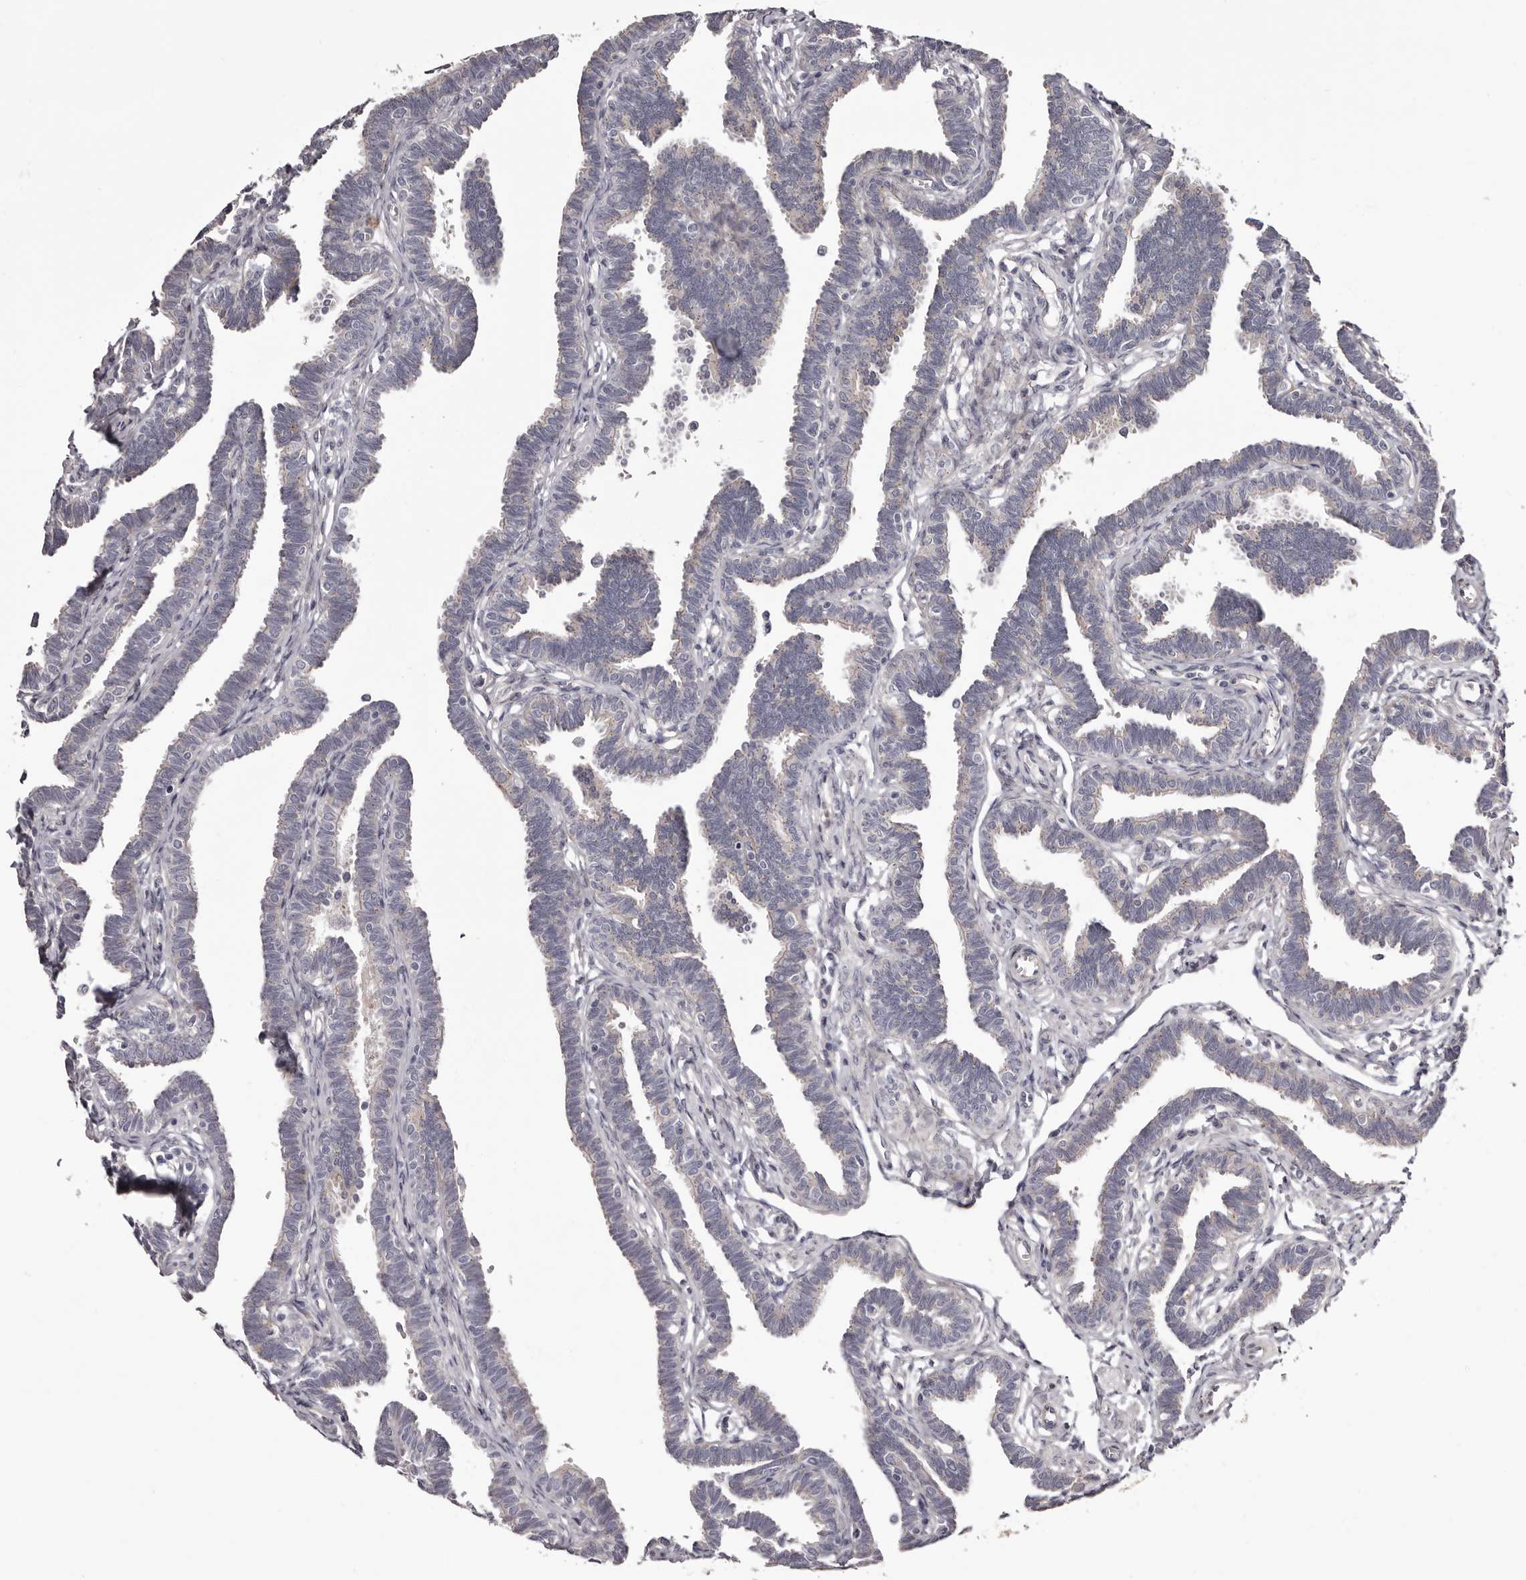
{"staining": {"intensity": "negative", "quantity": "none", "location": "none"}, "tissue": "fallopian tube", "cell_type": "Glandular cells", "image_type": "normal", "snomed": [{"axis": "morphology", "description": "Normal tissue, NOS"}, {"axis": "topography", "description": "Fallopian tube"}, {"axis": "topography", "description": "Ovary"}], "caption": "Immunohistochemistry photomicrograph of benign fallopian tube: human fallopian tube stained with DAB reveals no significant protein positivity in glandular cells.", "gene": "PEG10", "patient": {"sex": "female", "age": 23}}